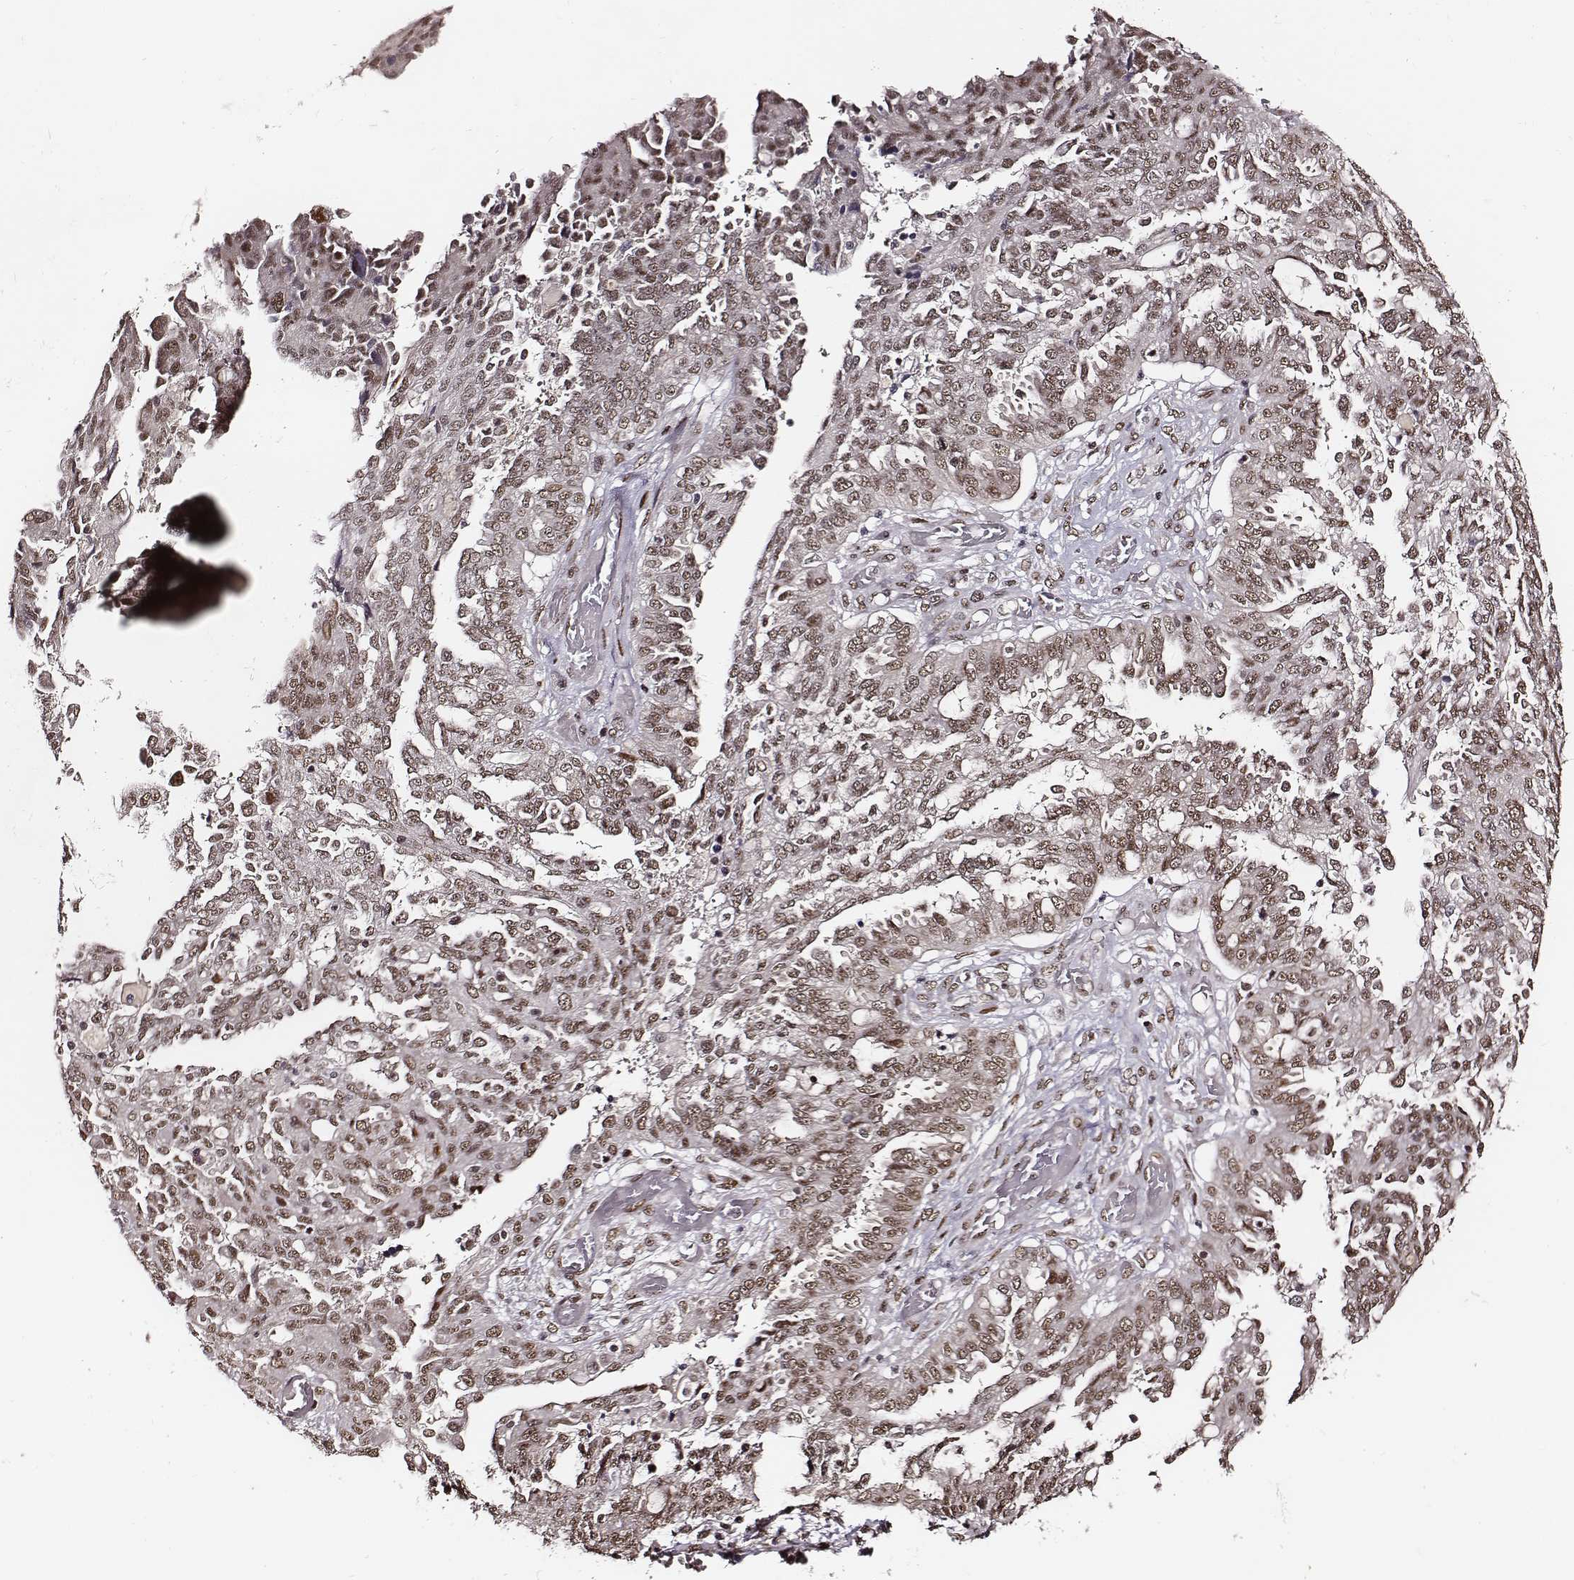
{"staining": {"intensity": "moderate", "quantity": ">75%", "location": "nuclear"}, "tissue": "ovarian cancer", "cell_type": "Tumor cells", "image_type": "cancer", "snomed": [{"axis": "morphology", "description": "Cystadenocarcinoma, serous, NOS"}, {"axis": "topography", "description": "Ovary"}], "caption": "There is medium levels of moderate nuclear expression in tumor cells of serous cystadenocarcinoma (ovarian), as demonstrated by immunohistochemical staining (brown color).", "gene": "PPARA", "patient": {"sex": "female", "age": 67}}